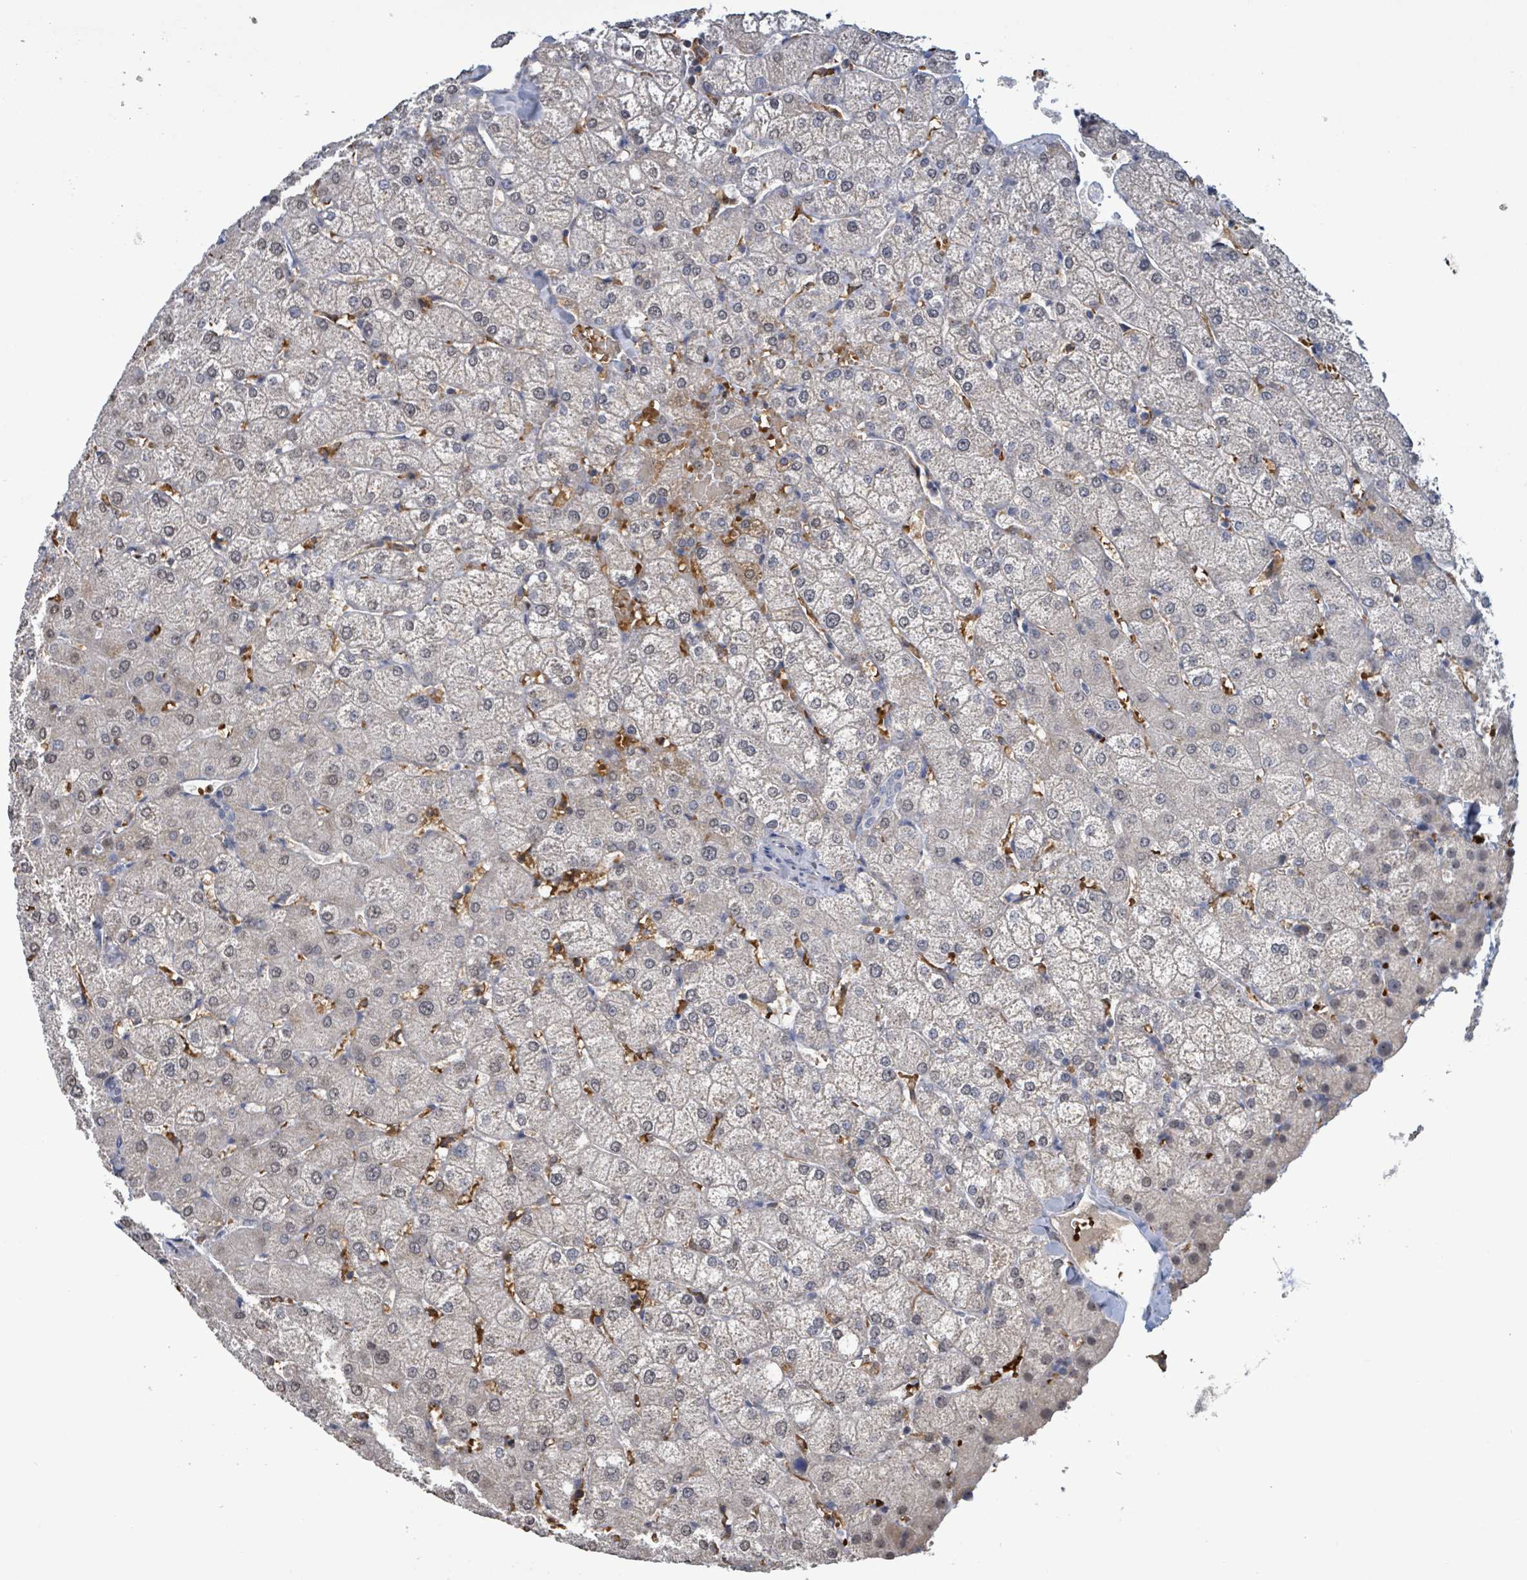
{"staining": {"intensity": "negative", "quantity": "none", "location": "none"}, "tissue": "liver", "cell_type": "Cholangiocytes", "image_type": "normal", "snomed": [{"axis": "morphology", "description": "Normal tissue, NOS"}, {"axis": "topography", "description": "Liver"}], "caption": "Immunohistochemical staining of normal liver shows no significant positivity in cholangiocytes. (Stains: DAB (3,3'-diaminobenzidine) IHC with hematoxylin counter stain, Microscopy: brightfield microscopy at high magnification).", "gene": "SEBOX", "patient": {"sex": "female", "age": 54}}